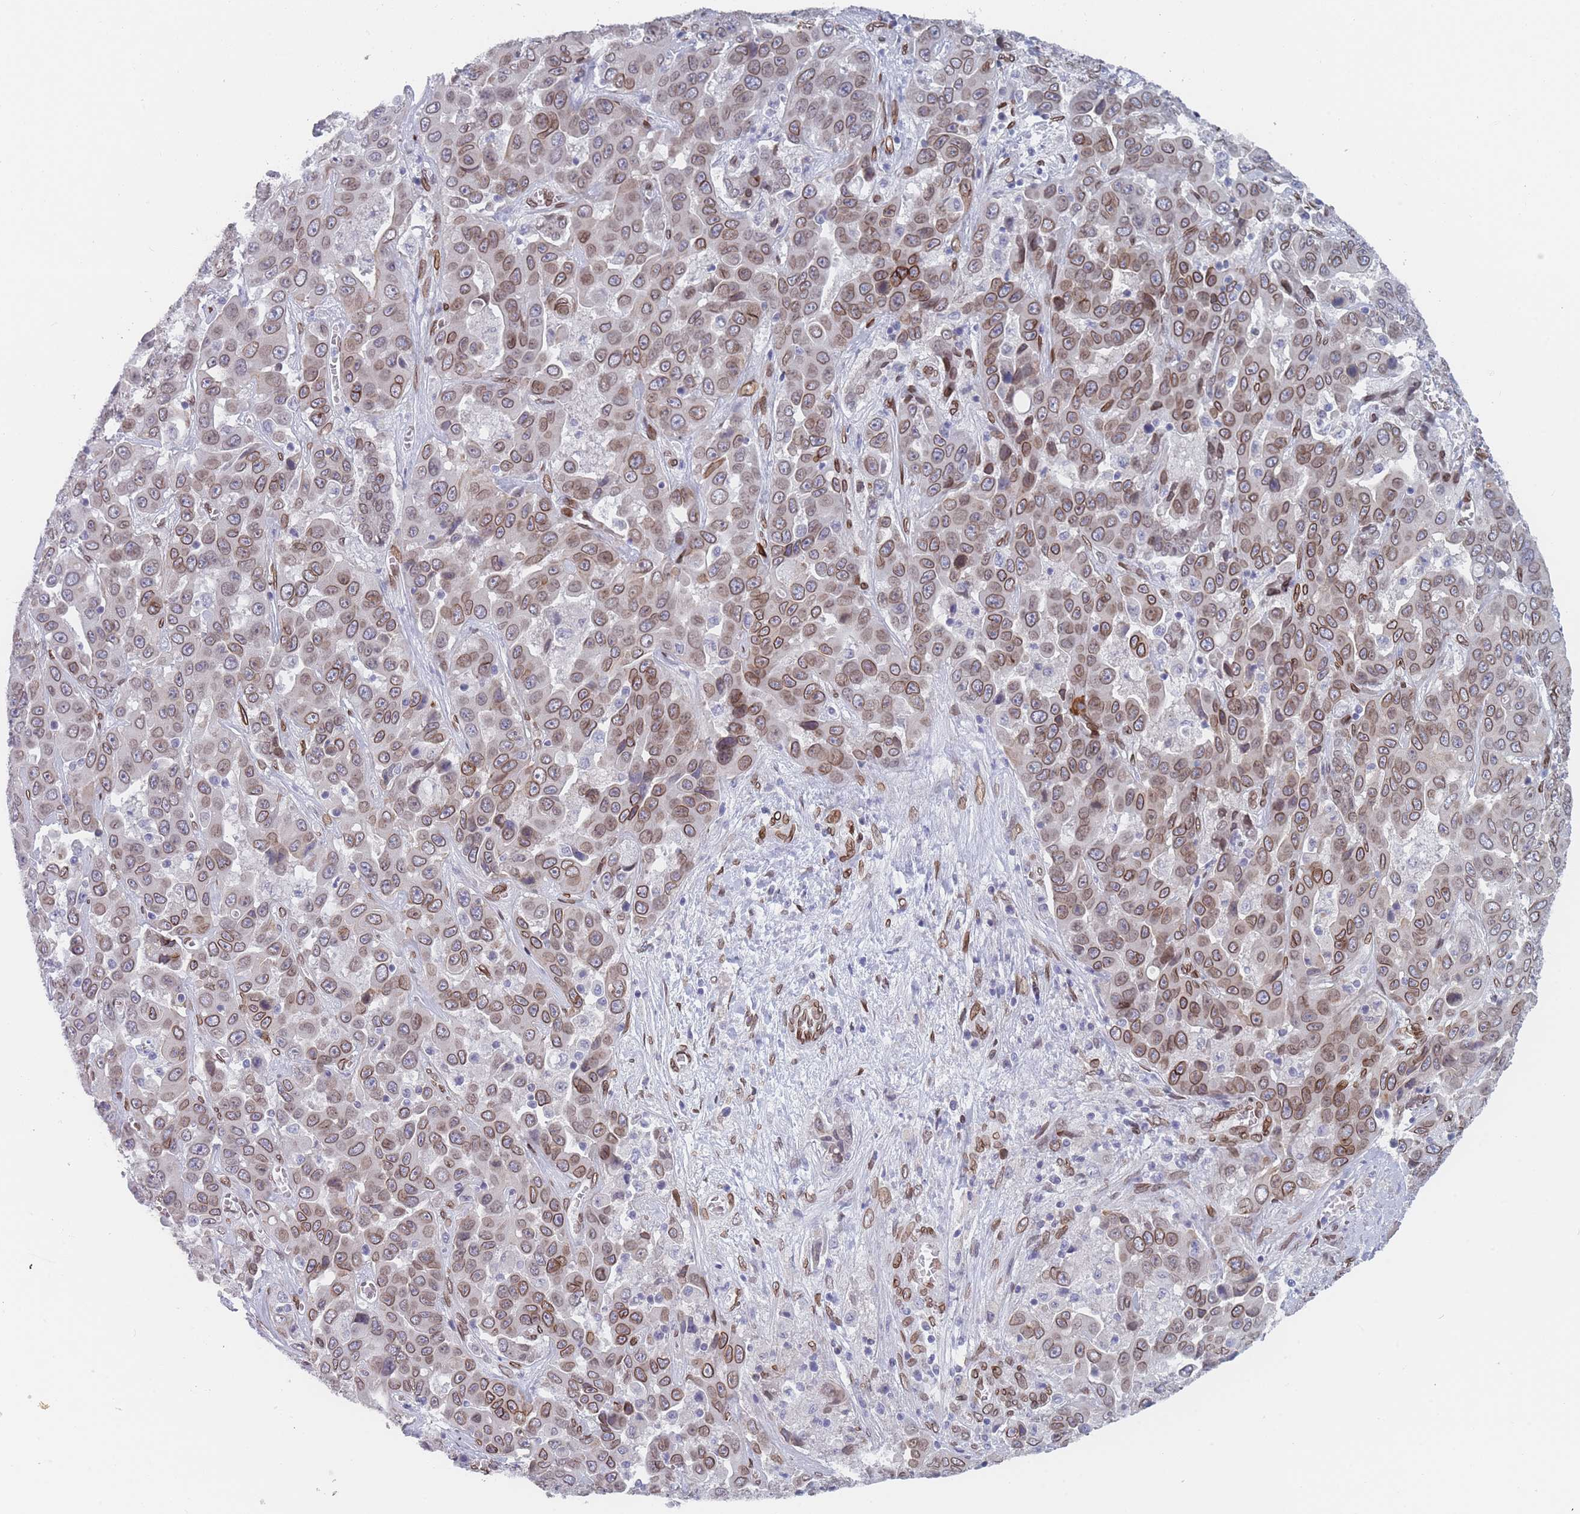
{"staining": {"intensity": "moderate", "quantity": ">75%", "location": "cytoplasmic/membranous,nuclear"}, "tissue": "liver cancer", "cell_type": "Tumor cells", "image_type": "cancer", "snomed": [{"axis": "morphology", "description": "Cholangiocarcinoma"}, {"axis": "topography", "description": "Liver"}], "caption": "Cholangiocarcinoma (liver) stained with DAB (3,3'-diaminobenzidine) IHC exhibits medium levels of moderate cytoplasmic/membranous and nuclear expression in about >75% of tumor cells. (brown staining indicates protein expression, while blue staining denotes nuclei).", "gene": "ZBTB1", "patient": {"sex": "female", "age": 52}}